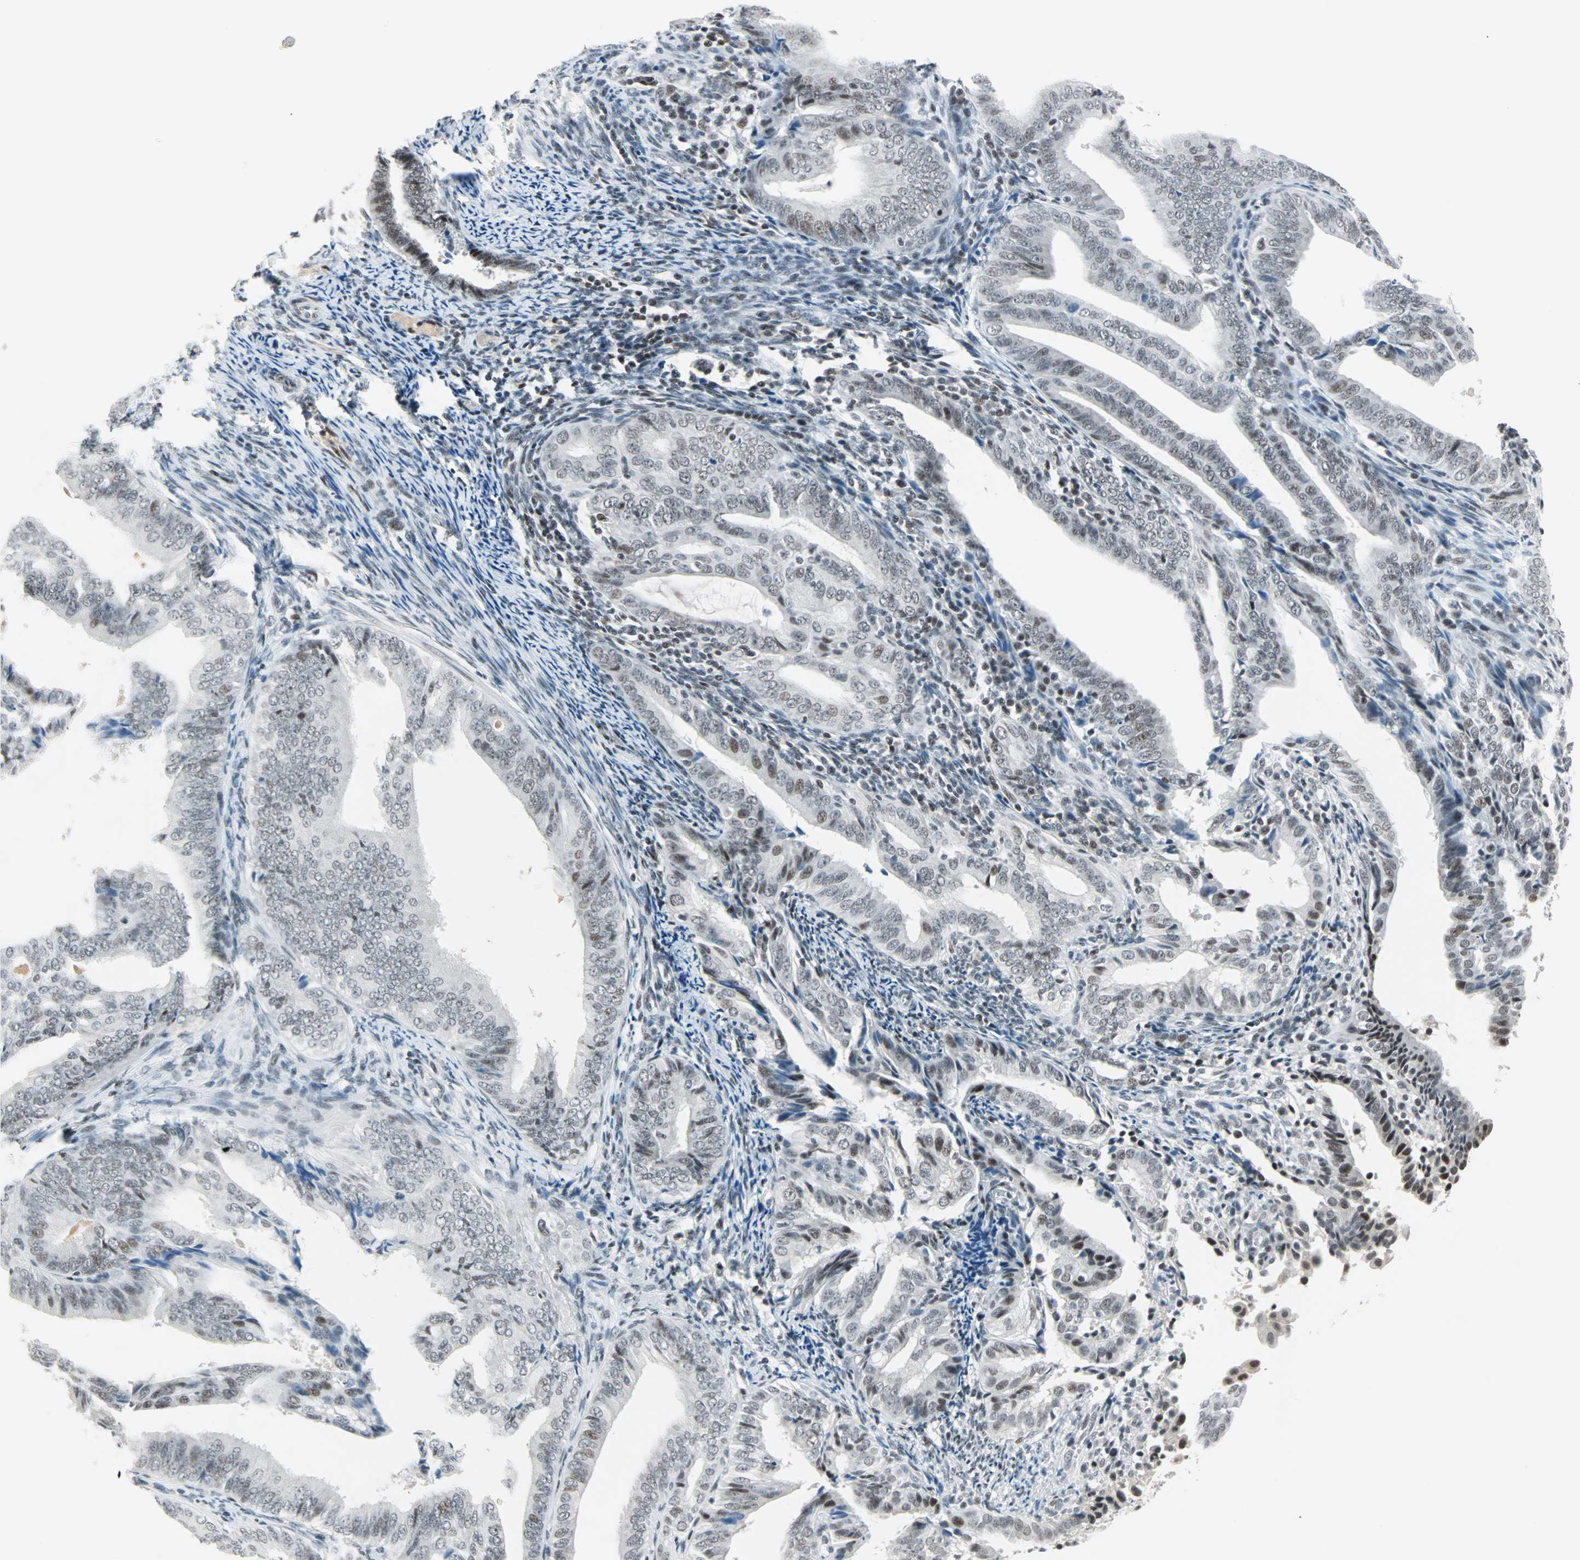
{"staining": {"intensity": "weak", "quantity": "25%-75%", "location": "nuclear"}, "tissue": "endometrial cancer", "cell_type": "Tumor cells", "image_type": "cancer", "snomed": [{"axis": "morphology", "description": "Adenocarcinoma, NOS"}, {"axis": "topography", "description": "Endometrium"}], "caption": "Endometrial cancer tissue reveals weak nuclear expression in about 25%-75% of tumor cells, visualized by immunohistochemistry.", "gene": "SIN3A", "patient": {"sex": "female", "age": 58}}